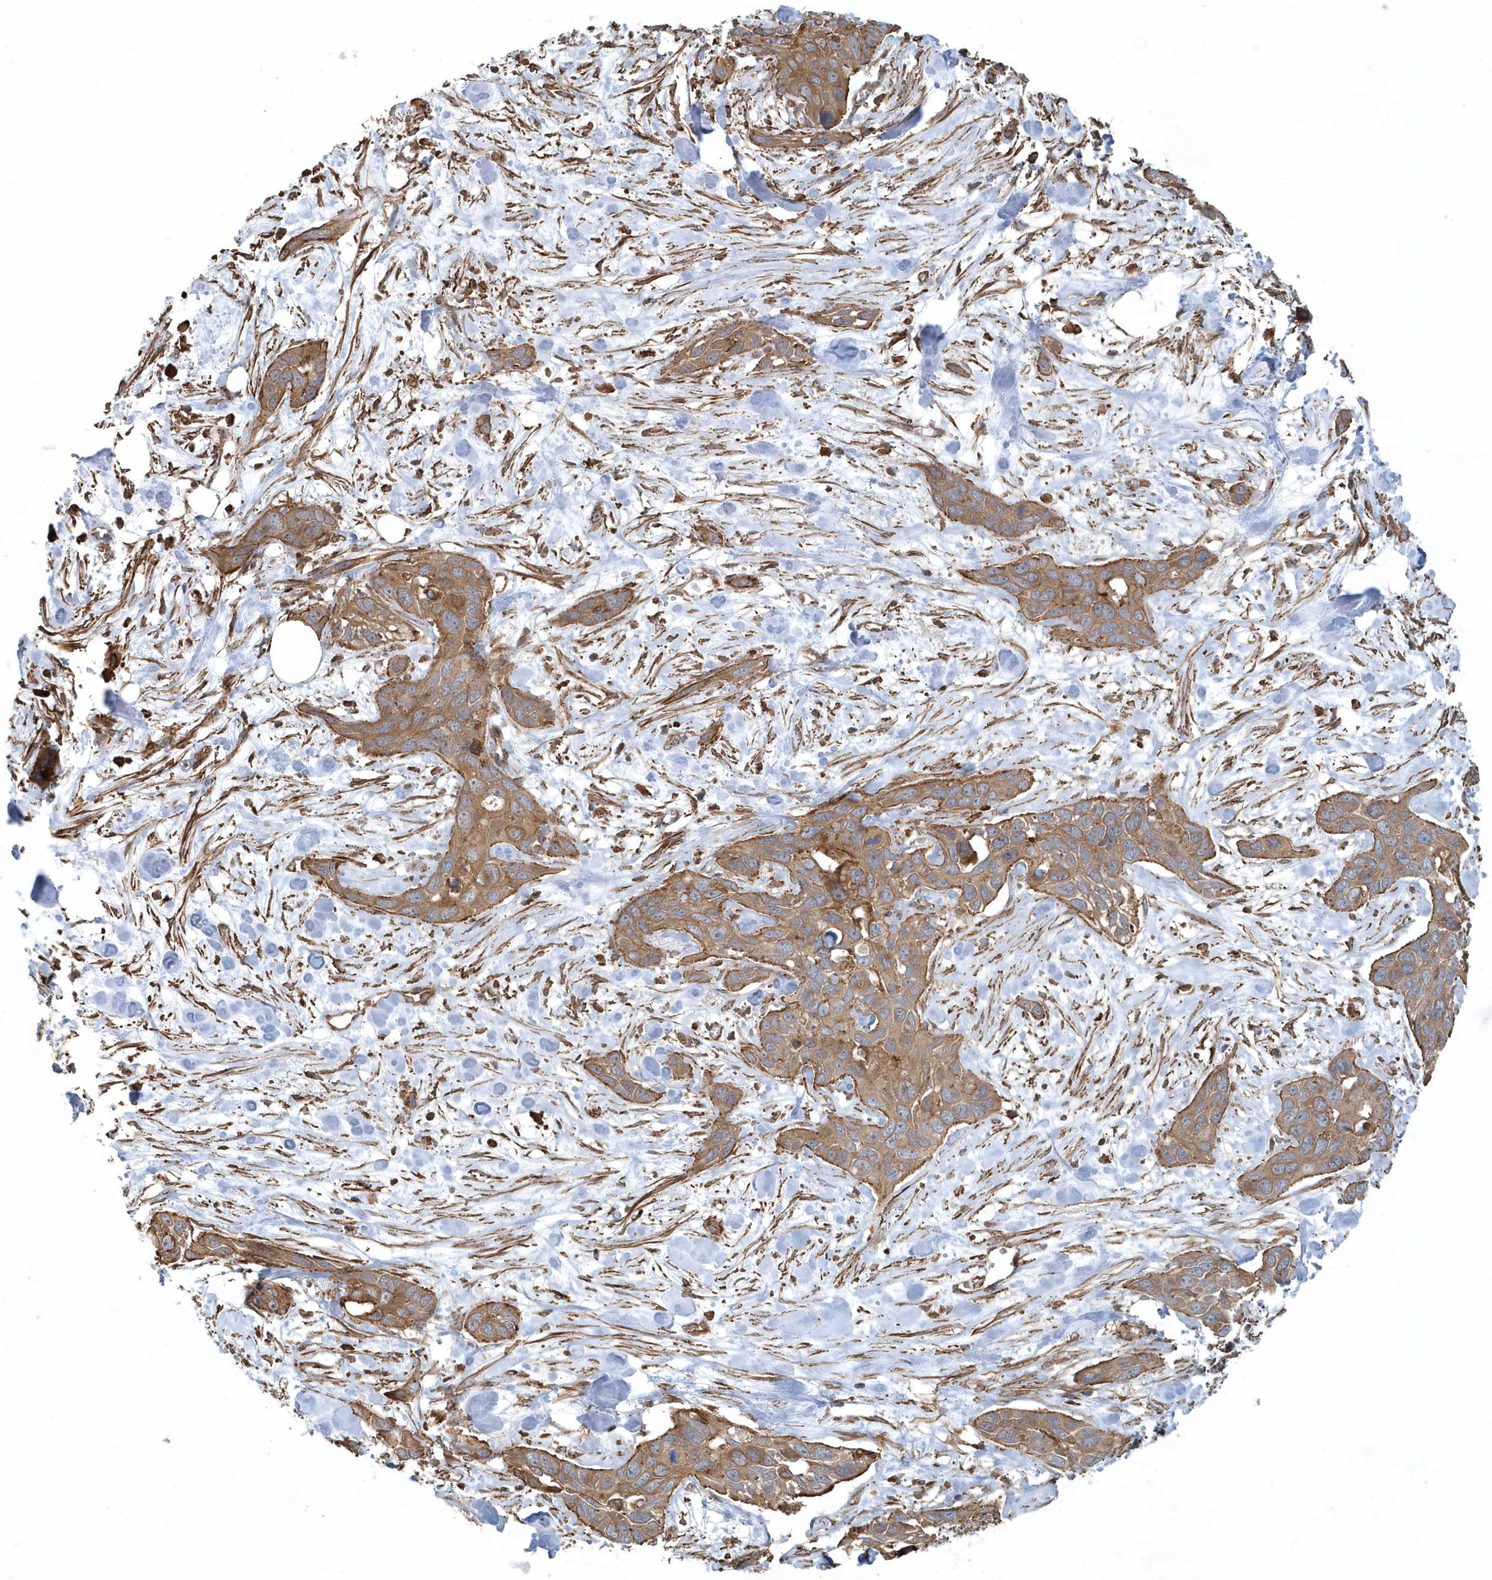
{"staining": {"intensity": "moderate", "quantity": ">75%", "location": "cytoplasmic/membranous"}, "tissue": "pancreatic cancer", "cell_type": "Tumor cells", "image_type": "cancer", "snomed": [{"axis": "morphology", "description": "Adenocarcinoma, NOS"}, {"axis": "topography", "description": "Pancreas"}], "caption": "Human adenocarcinoma (pancreatic) stained with a protein marker reveals moderate staining in tumor cells.", "gene": "MMUT", "patient": {"sex": "female", "age": 60}}